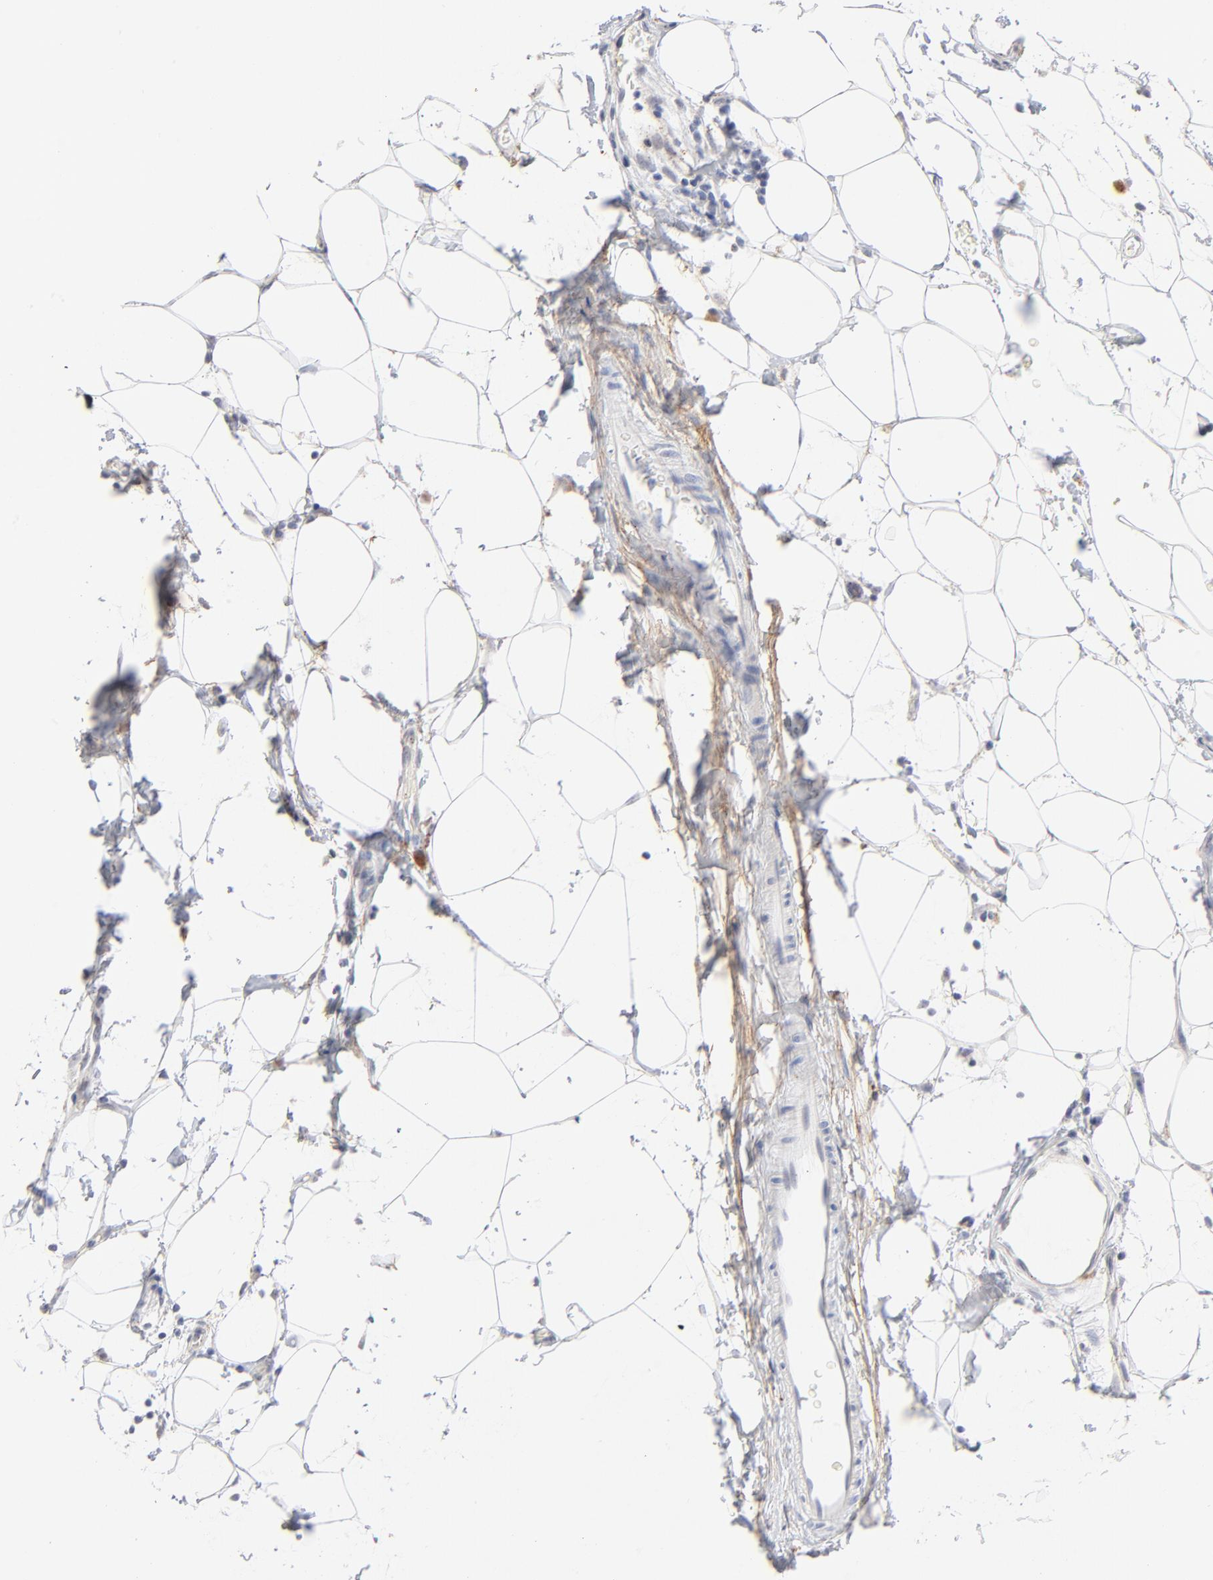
{"staining": {"intensity": "weak", "quantity": "<25%", "location": "cytoplasmic/membranous"}, "tissue": "breast cancer", "cell_type": "Tumor cells", "image_type": "cancer", "snomed": [{"axis": "morphology", "description": "Duct carcinoma"}, {"axis": "topography", "description": "Breast"}], "caption": "DAB (3,3'-diaminobenzidine) immunohistochemical staining of invasive ductal carcinoma (breast) shows no significant staining in tumor cells.", "gene": "LTBP2", "patient": {"sex": "female", "age": 40}}